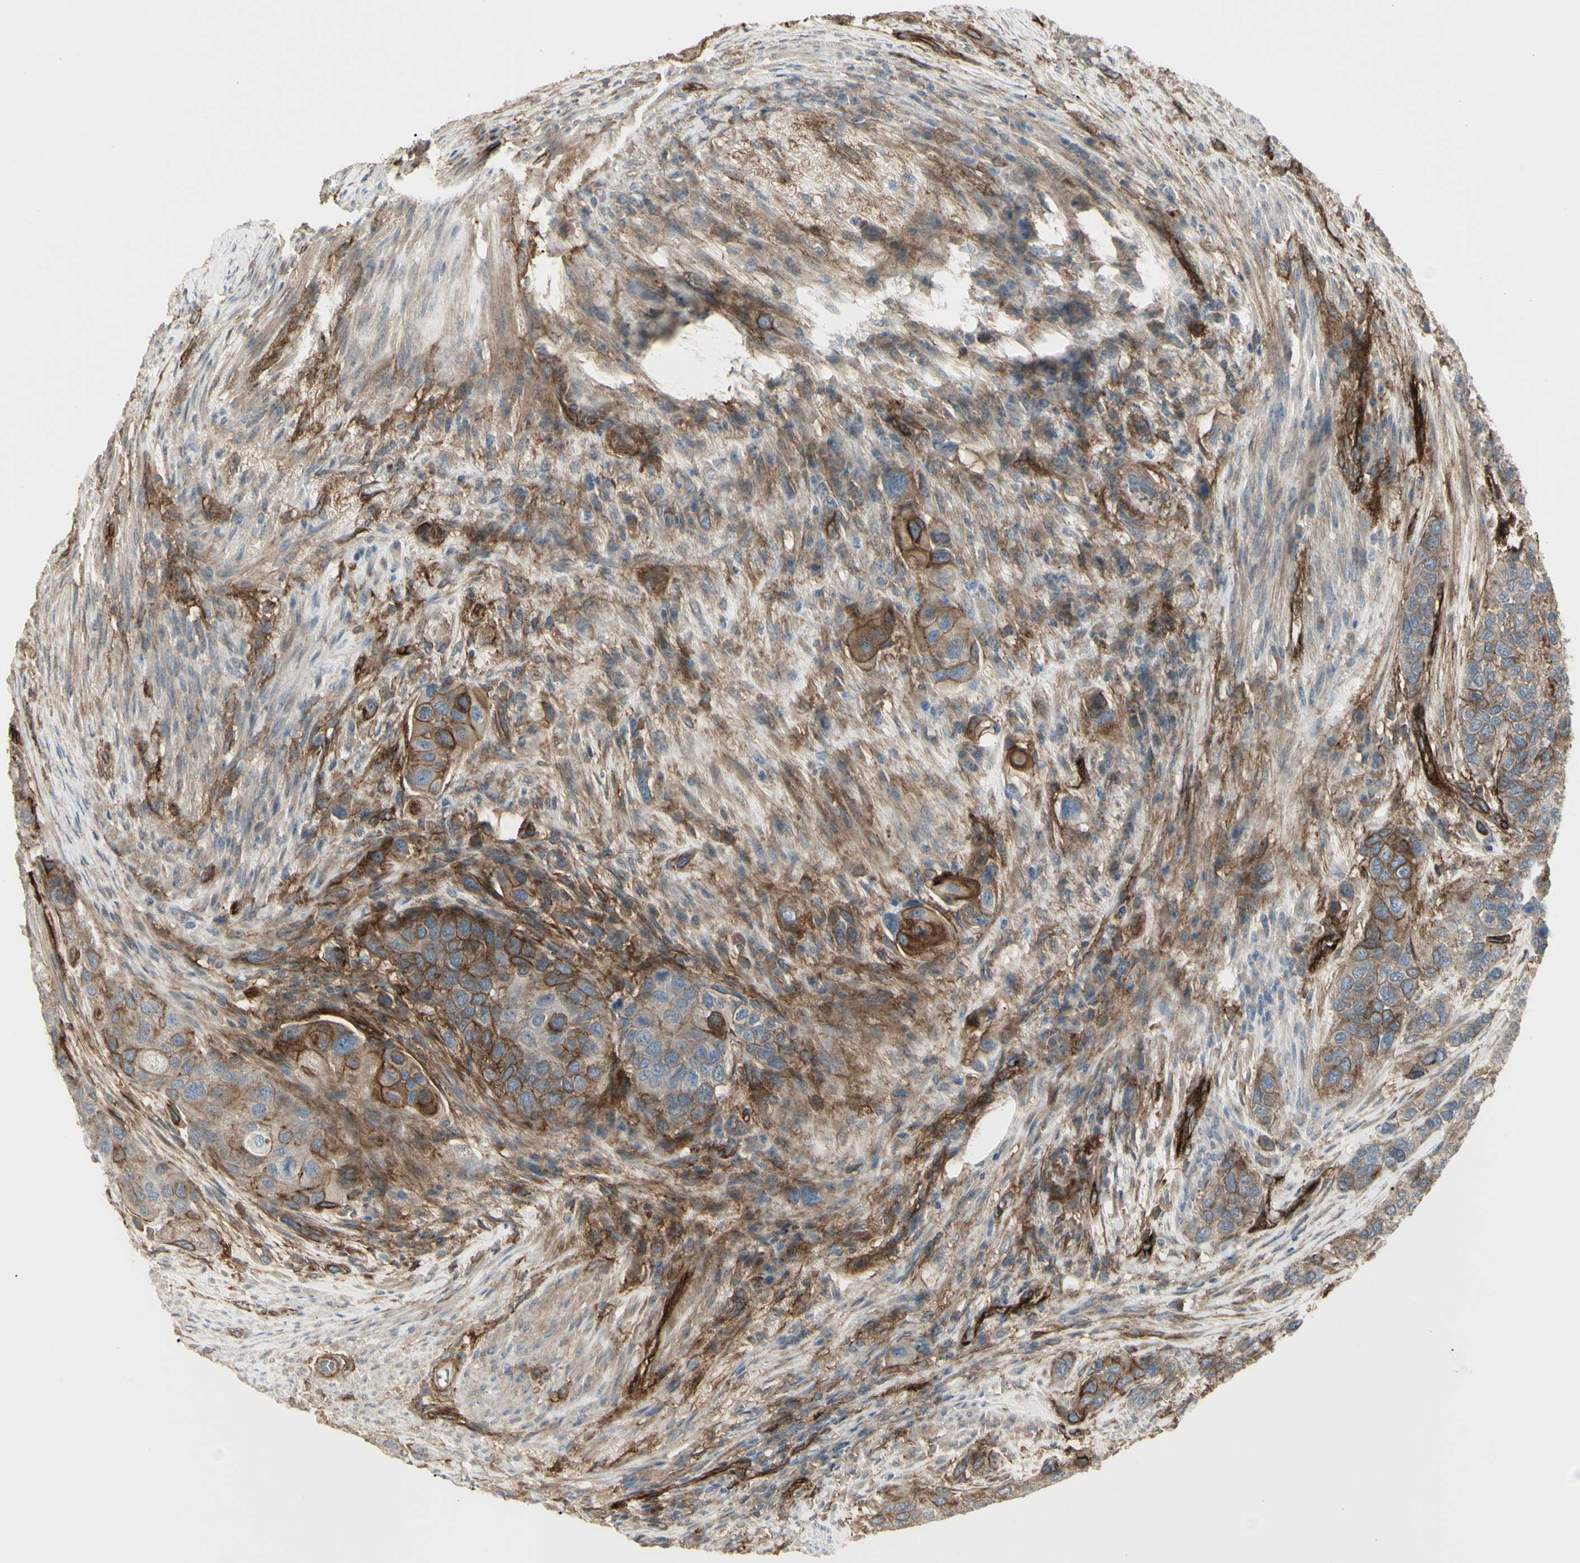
{"staining": {"intensity": "moderate", "quantity": "25%-75%", "location": "cytoplasmic/membranous"}, "tissue": "urothelial cancer", "cell_type": "Tumor cells", "image_type": "cancer", "snomed": [{"axis": "morphology", "description": "Urothelial carcinoma, High grade"}, {"axis": "topography", "description": "Urinary bladder"}], "caption": "Immunohistochemistry photomicrograph of human urothelial cancer stained for a protein (brown), which reveals medium levels of moderate cytoplasmic/membranous positivity in about 25%-75% of tumor cells.", "gene": "CD276", "patient": {"sex": "female", "age": 56}}